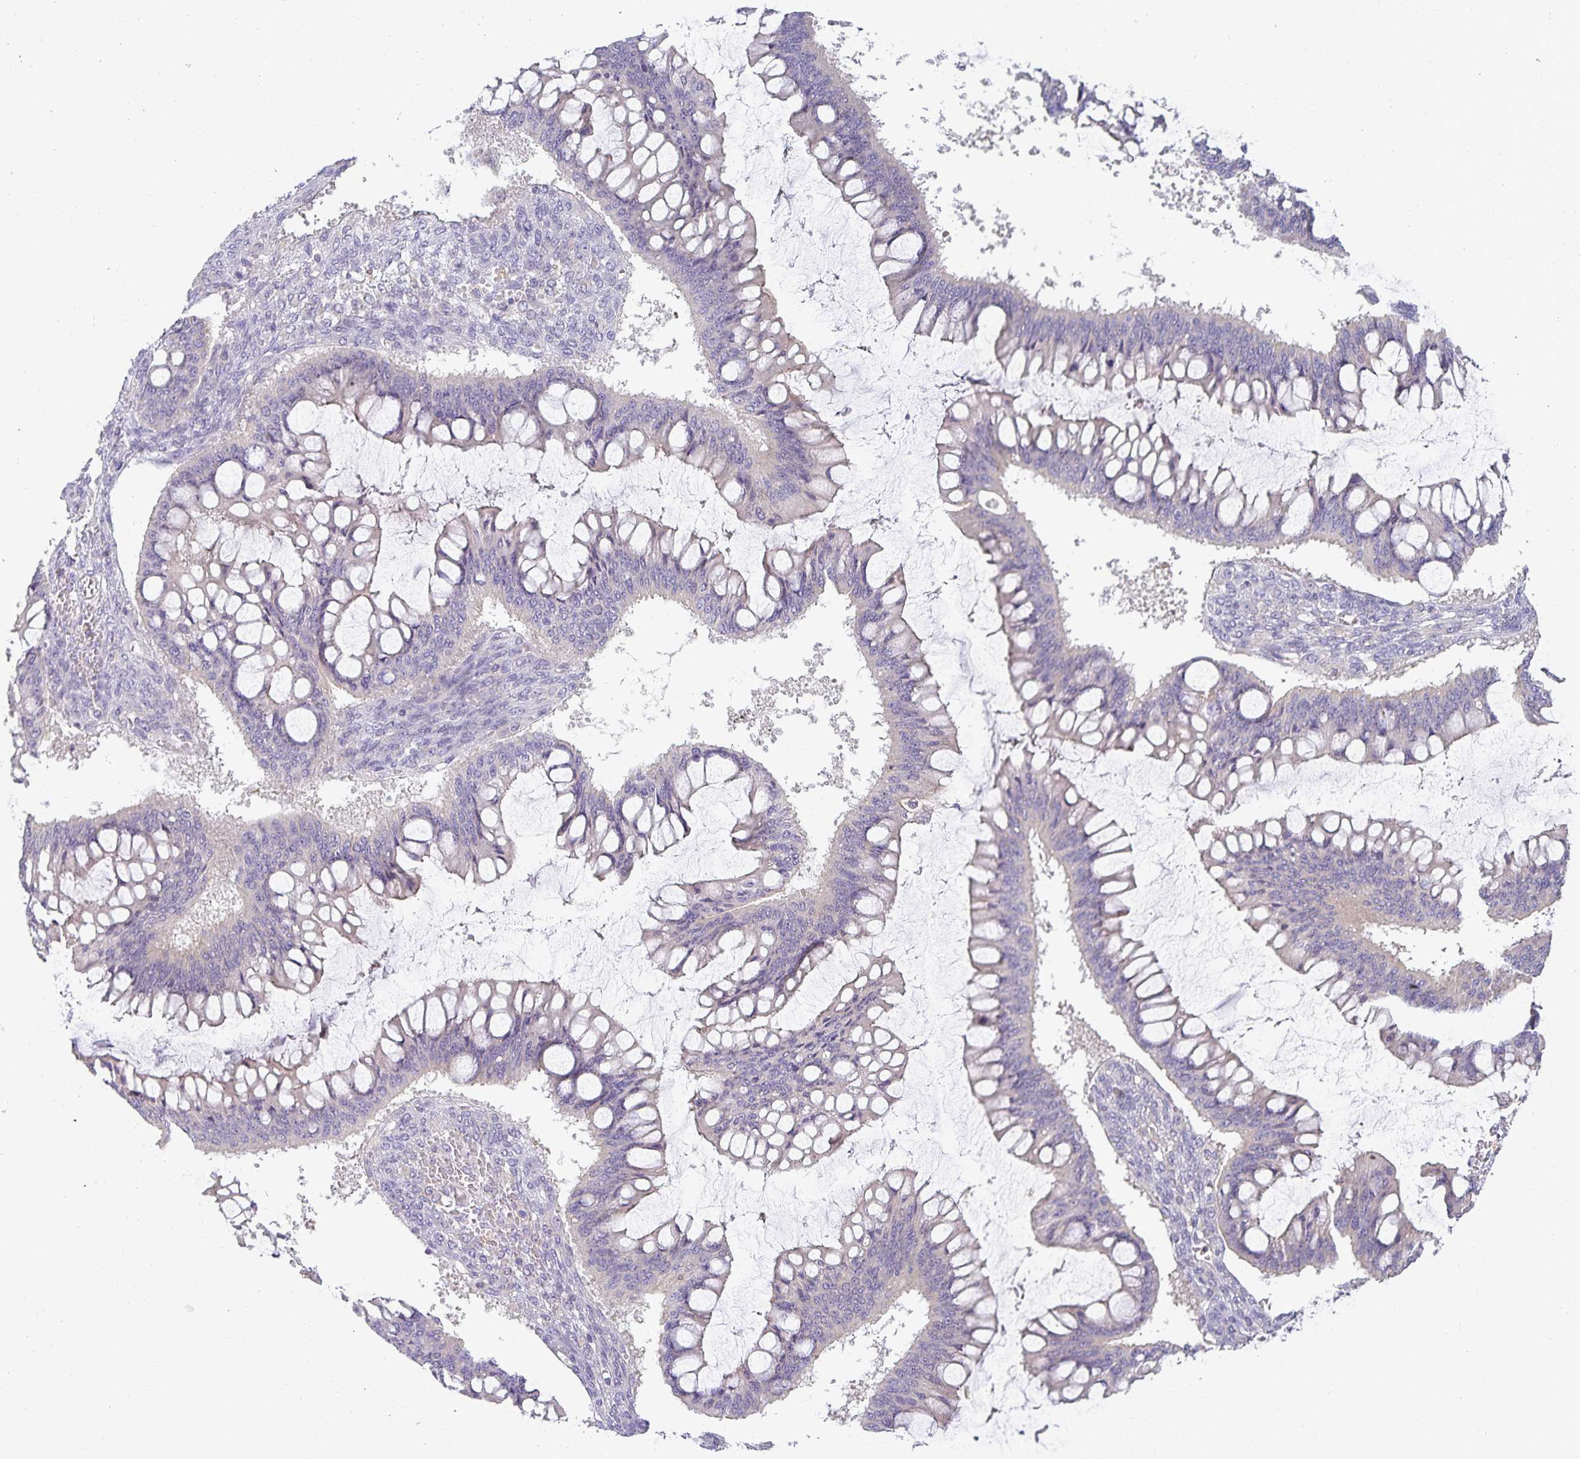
{"staining": {"intensity": "negative", "quantity": "none", "location": "none"}, "tissue": "ovarian cancer", "cell_type": "Tumor cells", "image_type": "cancer", "snomed": [{"axis": "morphology", "description": "Cystadenocarcinoma, mucinous, NOS"}, {"axis": "topography", "description": "Ovary"}], "caption": "Immunohistochemical staining of ovarian cancer demonstrates no significant positivity in tumor cells.", "gene": "GATA3", "patient": {"sex": "female", "age": 73}}